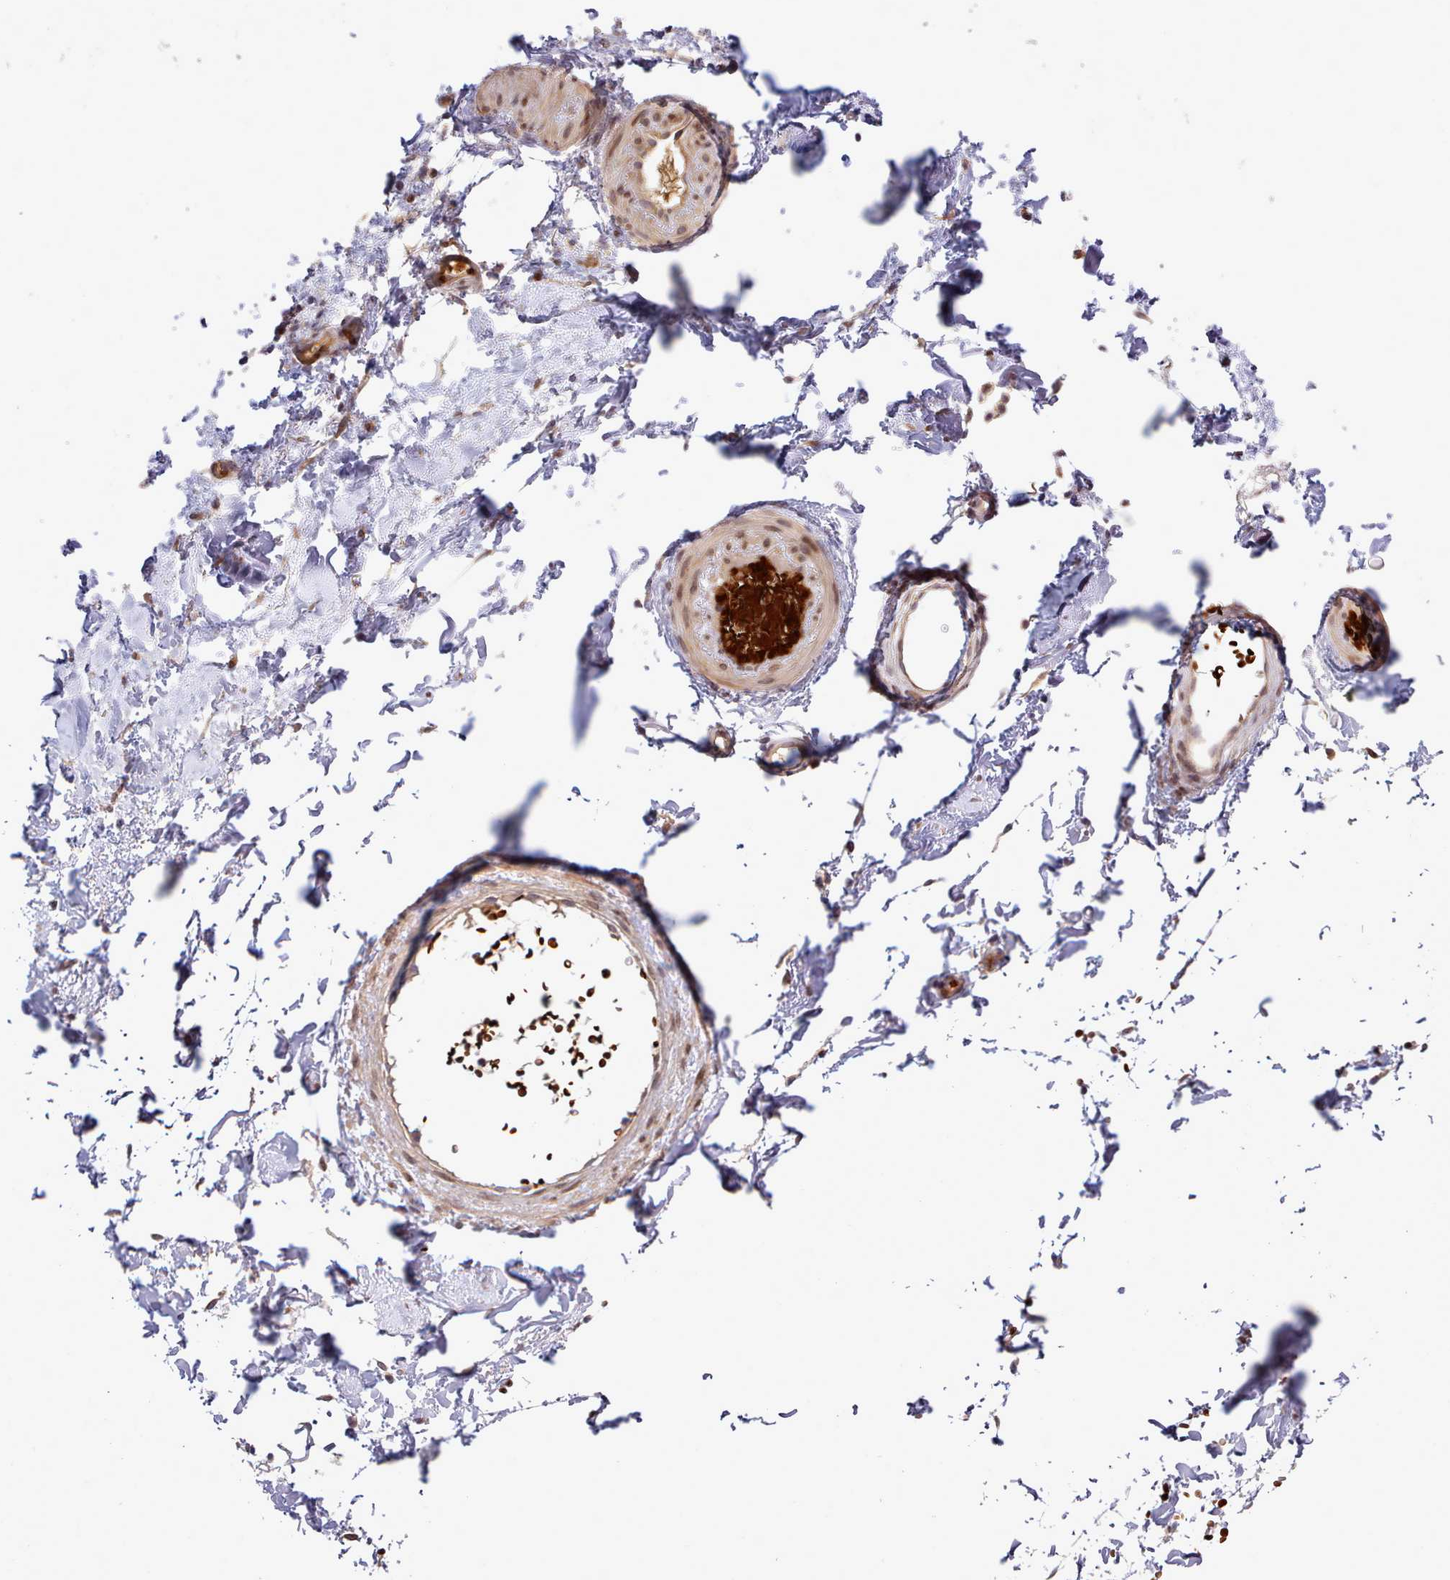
{"staining": {"intensity": "moderate", "quantity": ">75%", "location": "nuclear"}, "tissue": "soft tissue", "cell_type": "Chondrocytes", "image_type": "normal", "snomed": [{"axis": "morphology", "description": "Normal tissue, NOS"}, {"axis": "topography", "description": "Soft tissue"}, {"axis": "topography", "description": "Adipose tissue"}, {"axis": "topography", "description": "Vascular tissue"}, {"axis": "topography", "description": "Peripheral nerve tissue"}], "caption": "Approximately >75% of chondrocytes in unremarkable soft tissue show moderate nuclear protein staining as visualized by brown immunohistochemical staining.", "gene": "UBE2G1", "patient": {"sex": "male", "age": 74}}